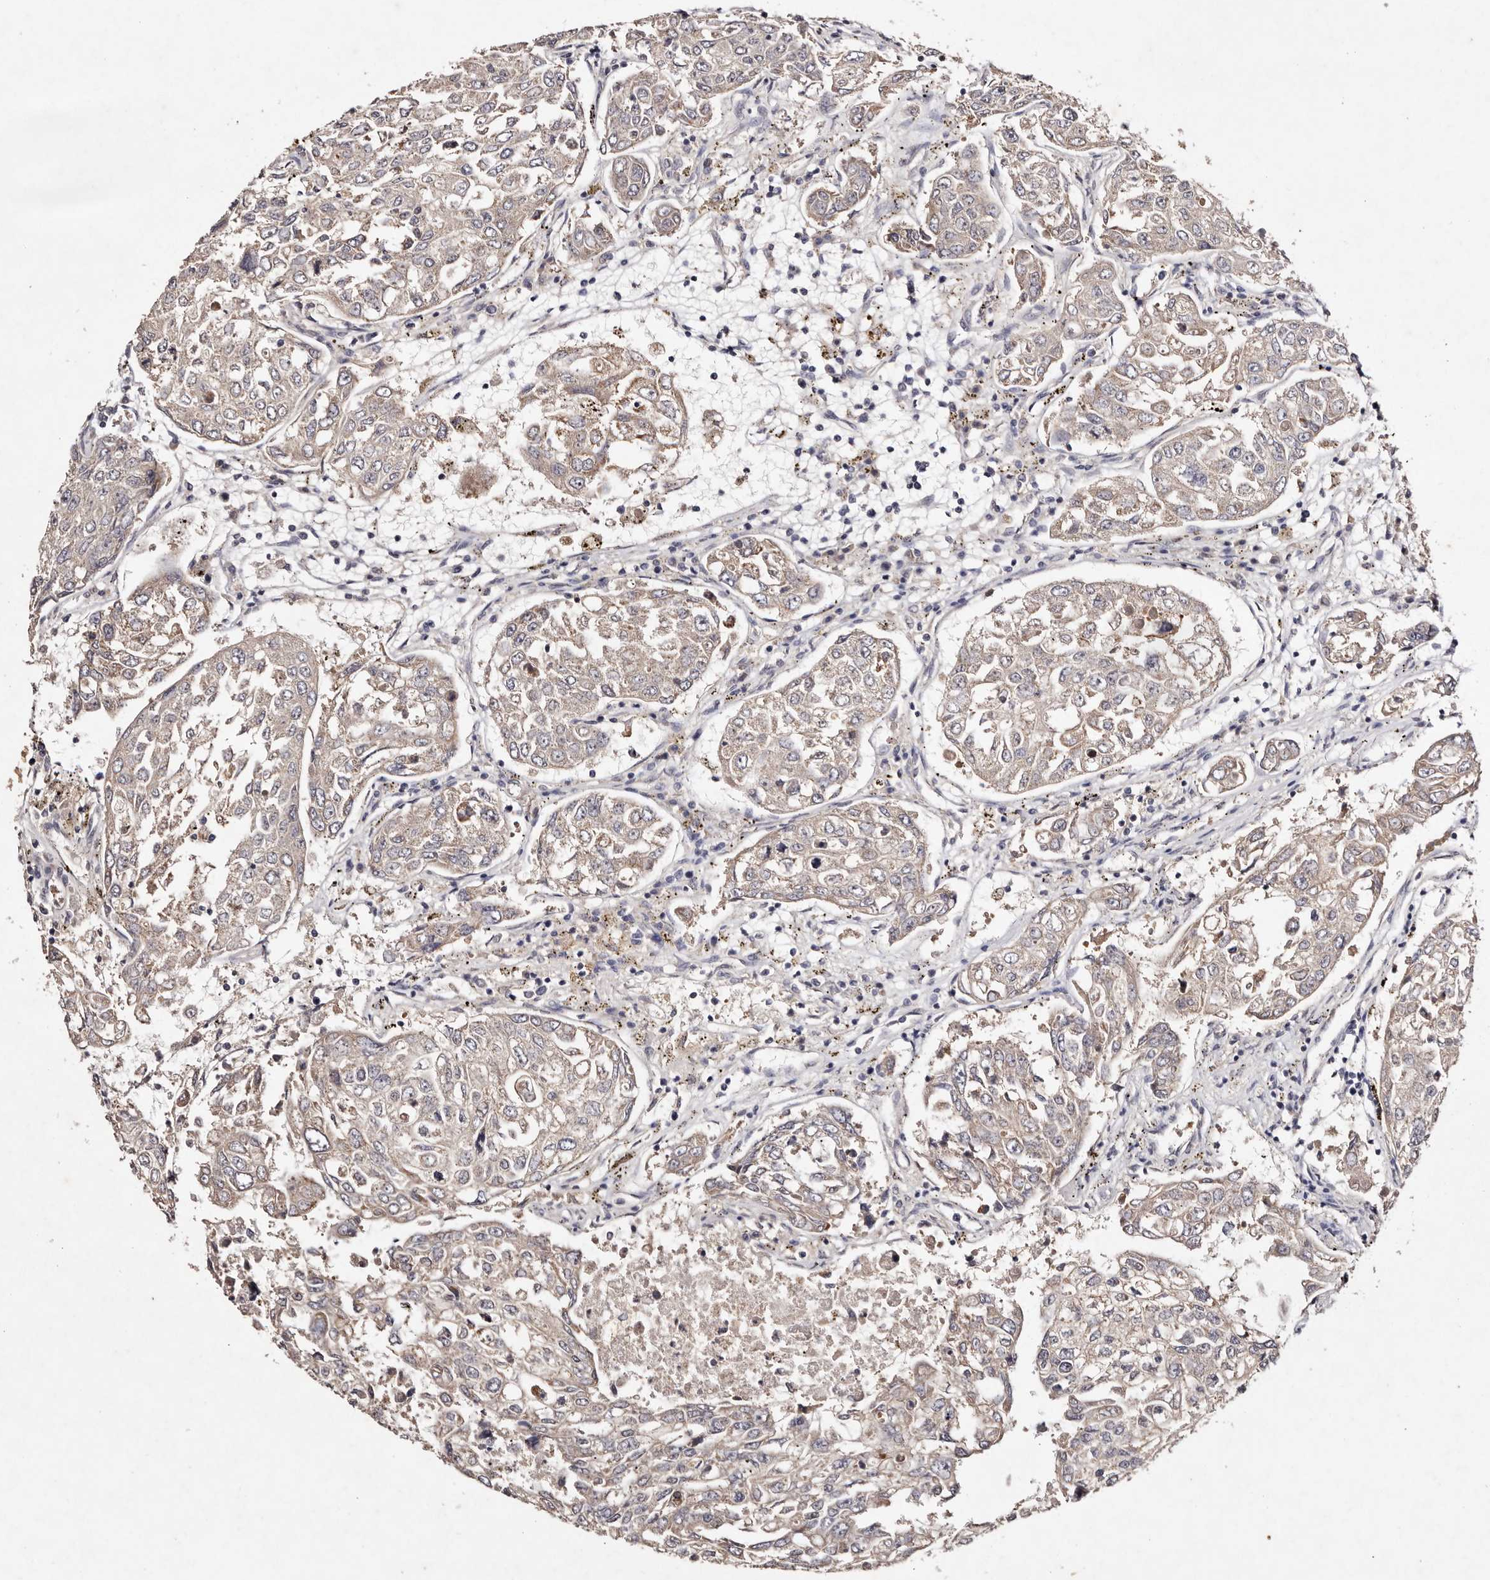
{"staining": {"intensity": "negative", "quantity": "none", "location": "none"}, "tissue": "urothelial cancer", "cell_type": "Tumor cells", "image_type": "cancer", "snomed": [{"axis": "morphology", "description": "Urothelial carcinoma, High grade"}, {"axis": "topography", "description": "Lymph node"}, {"axis": "topography", "description": "Urinary bladder"}], "caption": "Immunohistochemistry micrograph of neoplastic tissue: high-grade urothelial carcinoma stained with DAB (3,3'-diaminobenzidine) demonstrates no significant protein positivity in tumor cells.", "gene": "TSC2", "patient": {"sex": "male", "age": 51}}